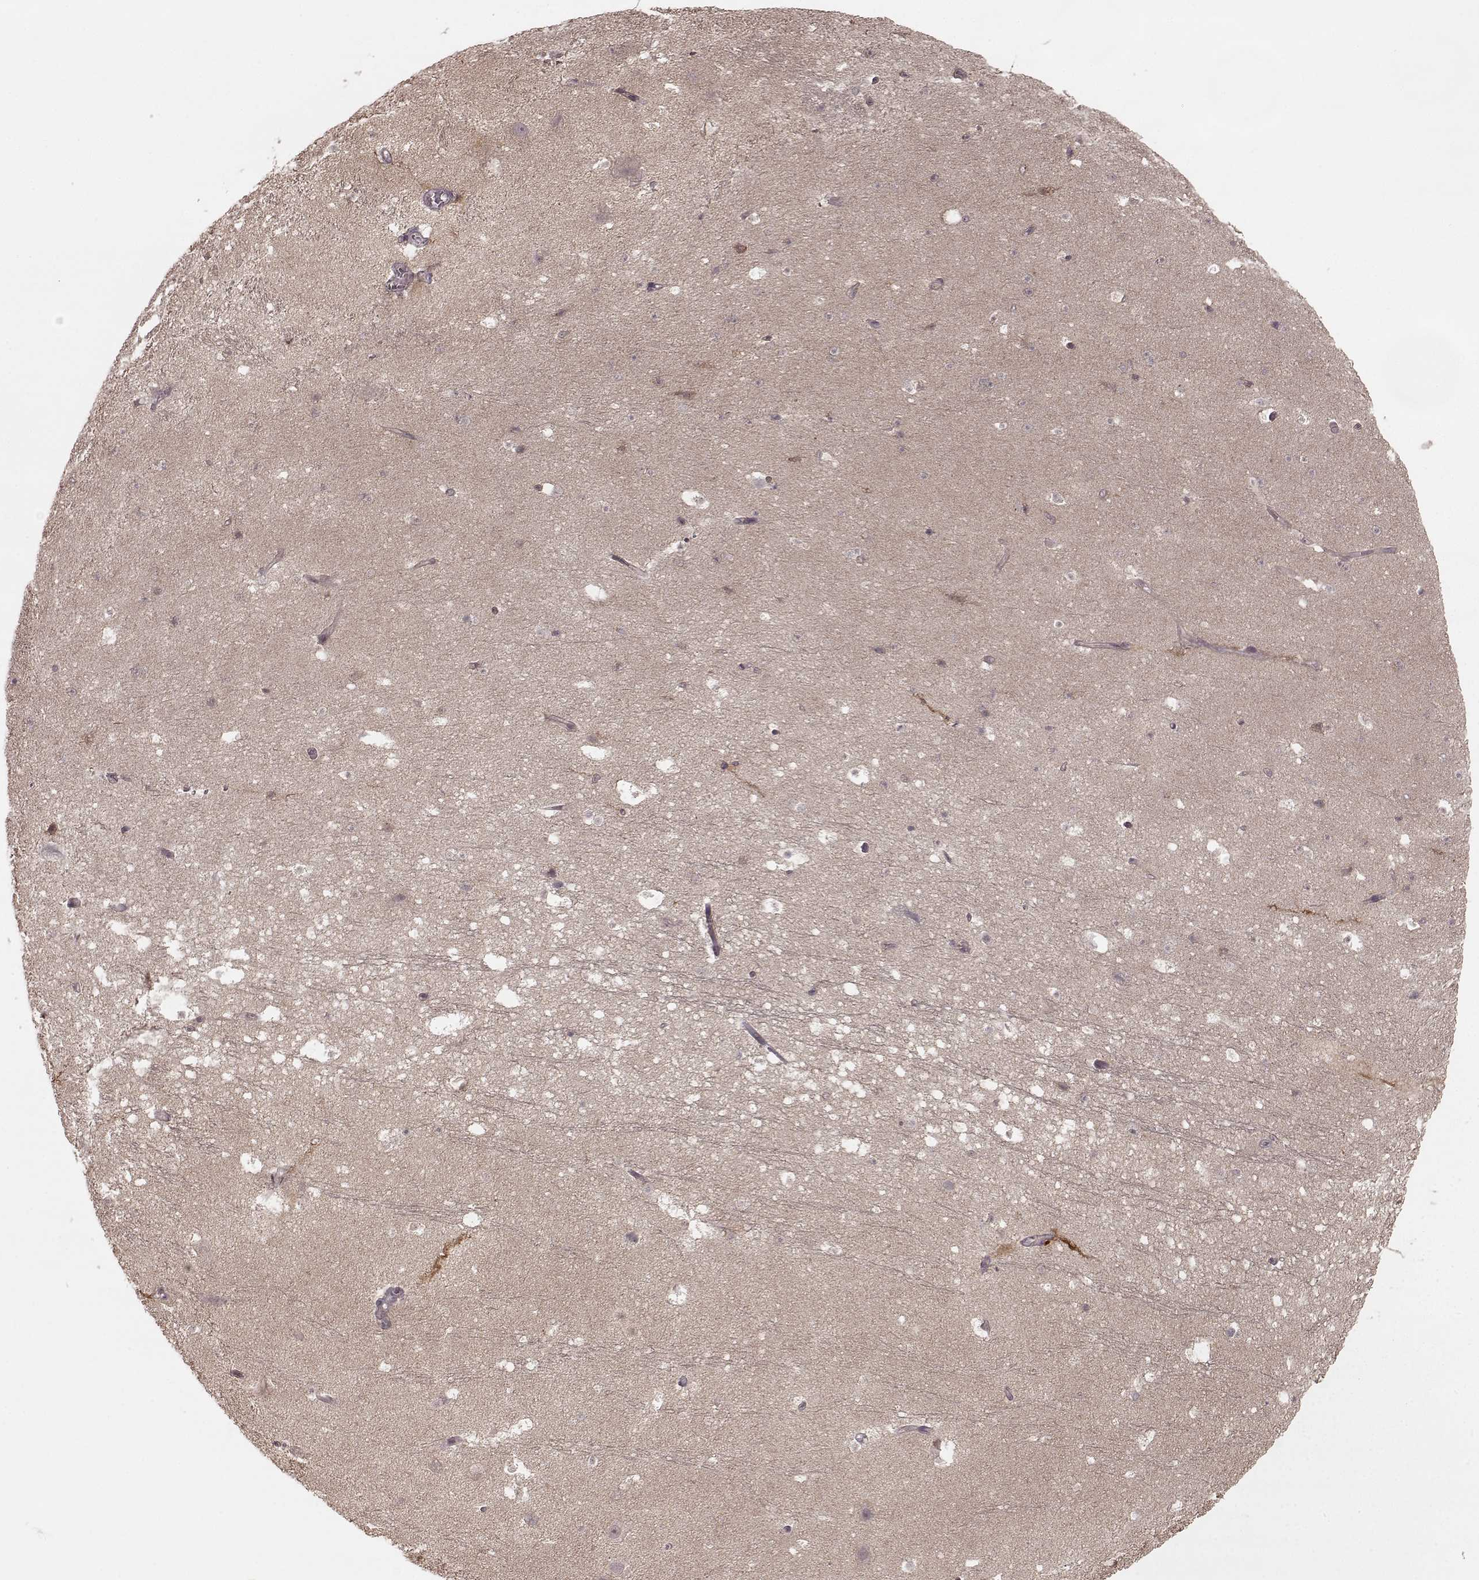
{"staining": {"intensity": "negative", "quantity": "none", "location": "none"}, "tissue": "hippocampus", "cell_type": "Glial cells", "image_type": "normal", "snomed": [{"axis": "morphology", "description": "Normal tissue, NOS"}, {"axis": "topography", "description": "Hippocampus"}], "caption": "Glial cells are negative for protein expression in benign human hippocampus. (Stains: DAB immunohistochemistry (IHC) with hematoxylin counter stain, Microscopy: brightfield microscopy at high magnification).", "gene": "GSS", "patient": {"sex": "male", "age": 26}}